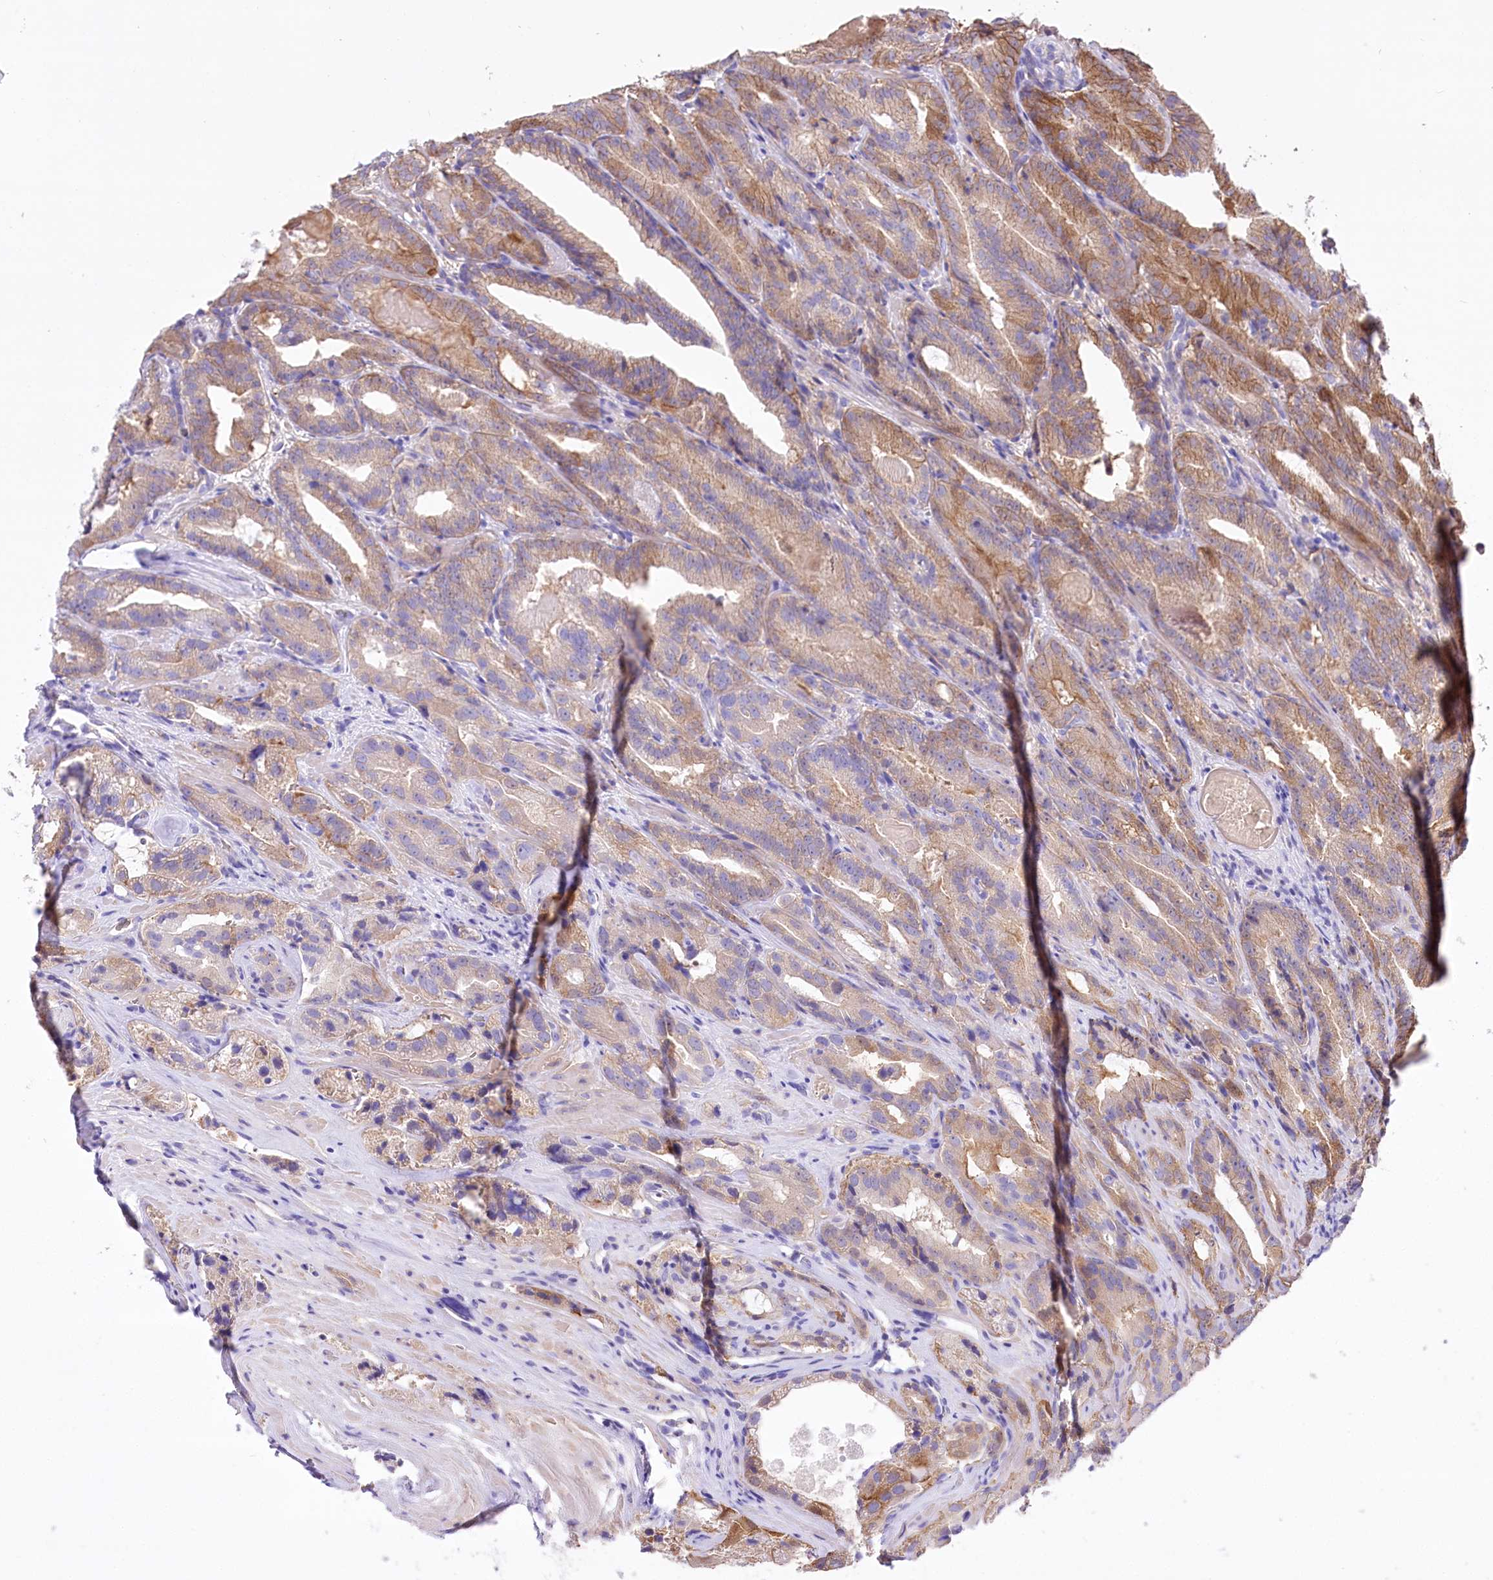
{"staining": {"intensity": "moderate", "quantity": "<25%", "location": "cytoplasmic/membranous"}, "tissue": "prostate cancer", "cell_type": "Tumor cells", "image_type": "cancer", "snomed": [{"axis": "morphology", "description": "Adenocarcinoma, High grade"}, {"axis": "topography", "description": "Prostate"}], "caption": "This is an image of immunohistochemistry (IHC) staining of high-grade adenocarcinoma (prostate), which shows moderate expression in the cytoplasmic/membranous of tumor cells.", "gene": "CEP164", "patient": {"sex": "male", "age": 57}}